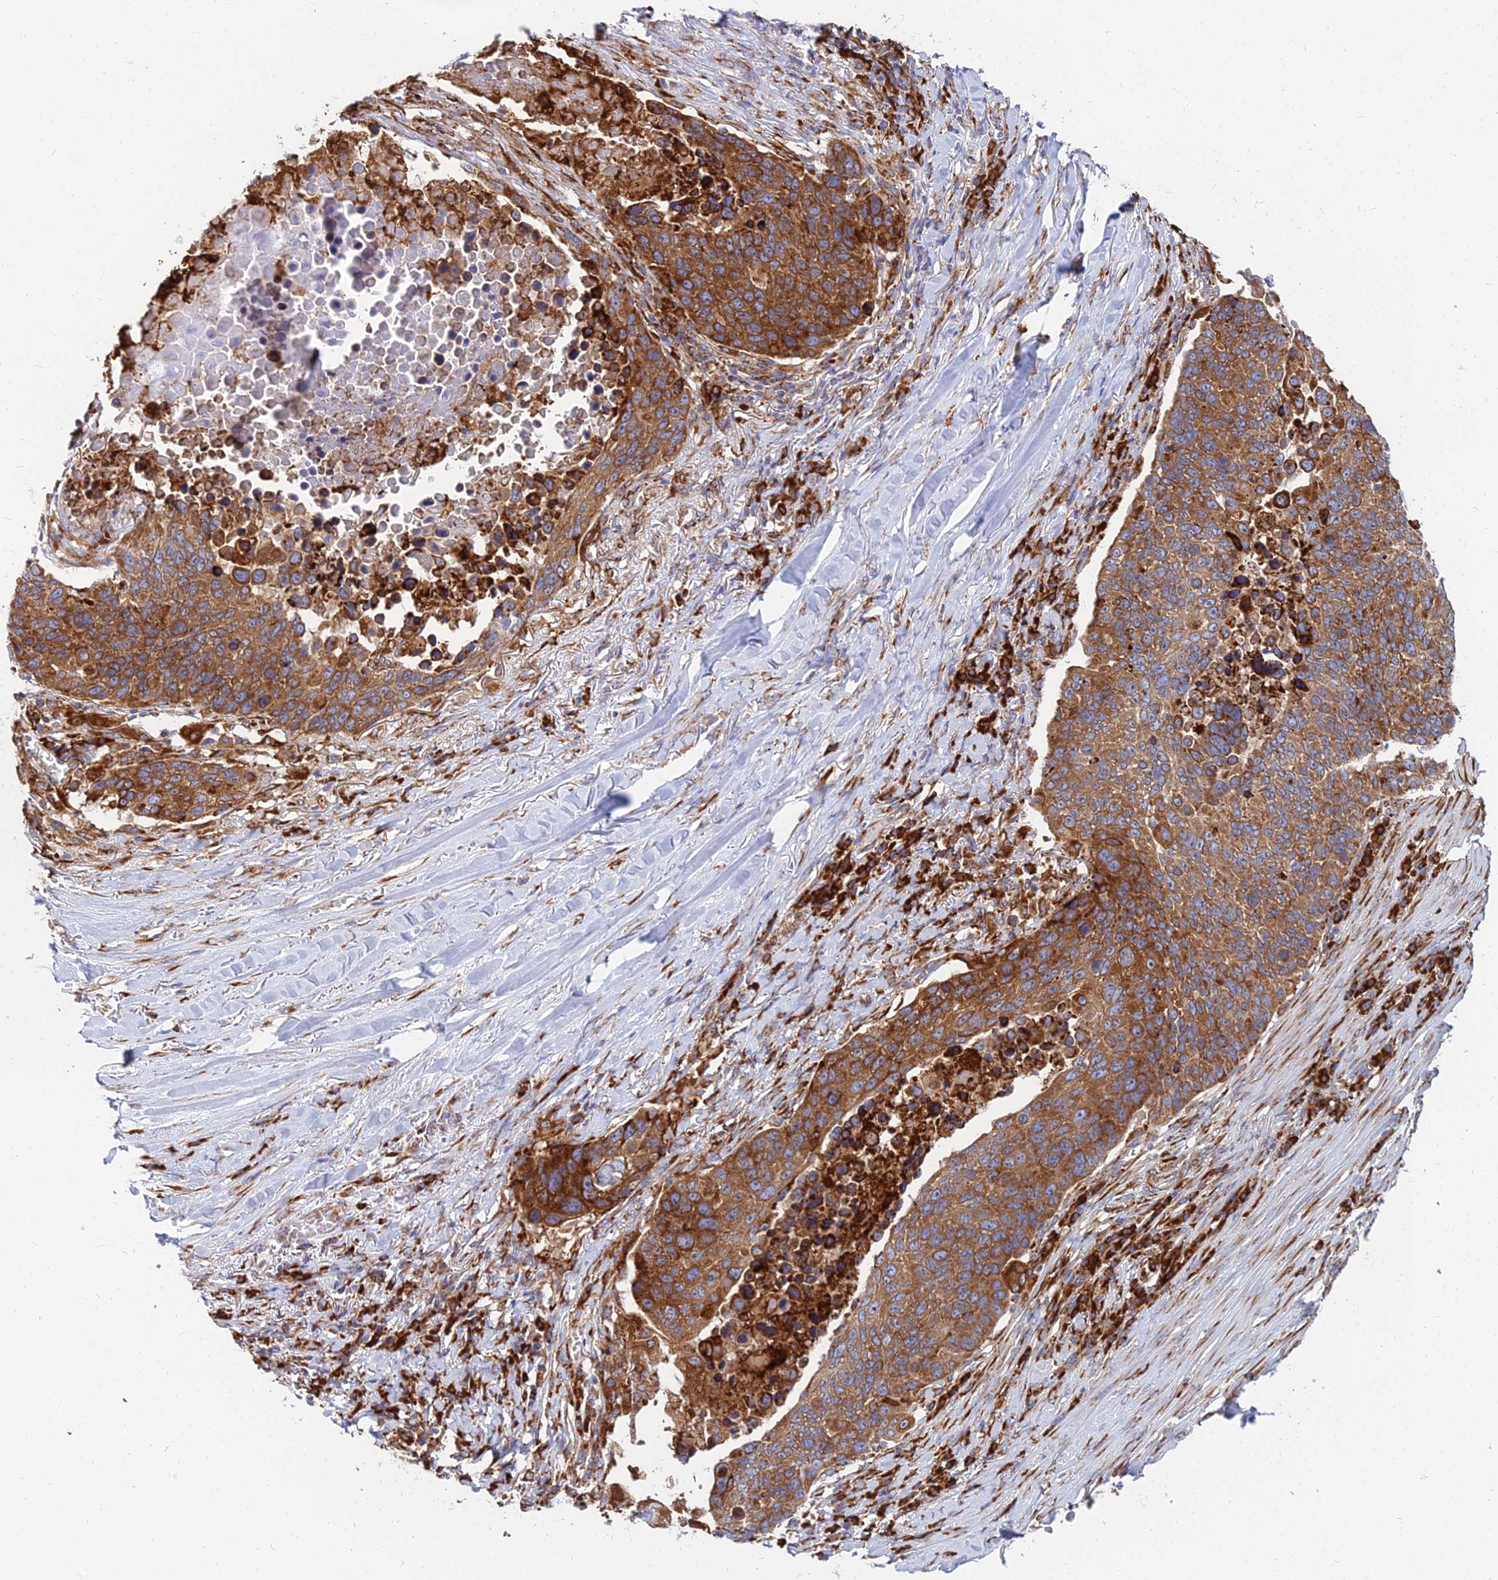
{"staining": {"intensity": "strong", "quantity": ">75%", "location": "cytoplasmic/membranous"}, "tissue": "lung cancer", "cell_type": "Tumor cells", "image_type": "cancer", "snomed": [{"axis": "morphology", "description": "Normal tissue, NOS"}, {"axis": "morphology", "description": "Squamous cell carcinoma, NOS"}, {"axis": "topography", "description": "Lymph node"}, {"axis": "topography", "description": "Lung"}], "caption": "A high-resolution photomicrograph shows immunohistochemistry staining of squamous cell carcinoma (lung), which shows strong cytoplasmic/membranous positivity in about >75% of tumor cells.", "gene": "CCT6B", "patient": {"sex": "male", "age": 66}}